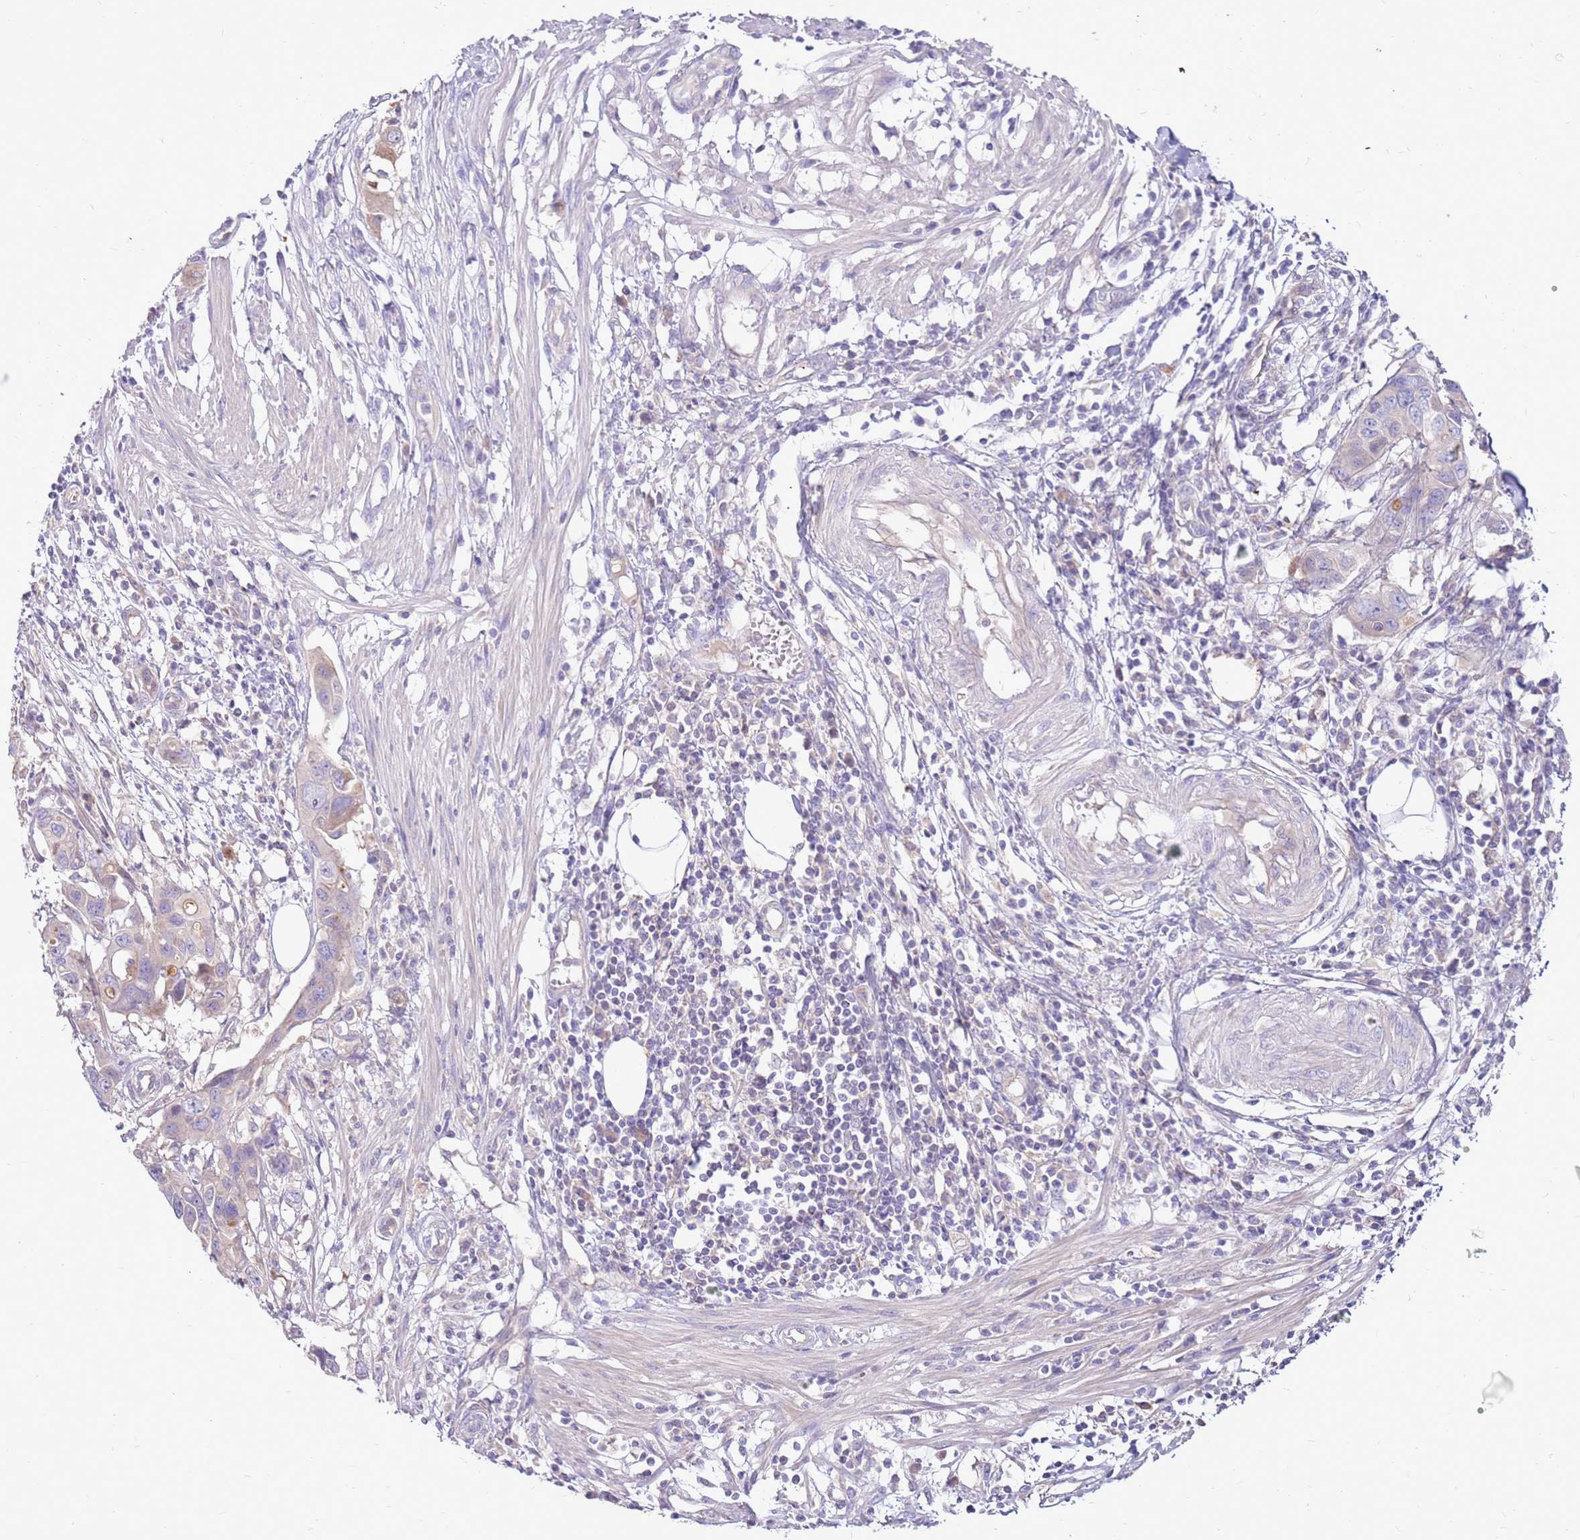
{"staining": {"intensity": "negative", "quantity": "none", "location": "none"}, "tissue": "colorectal cancer", "cell_type": "Tumor cells", "image_type": "cancer", "snomed": [{"axis": "morphology", "description": "Adenocarcinoma, NOS"}, {"axis": "topography", "description": "Colon"}], "caption": "Immunohistochemistry (IHC) micrograph of neoplastic tissue: colorectal cancer (adenocarcinoma) stained with DAB displays no significant protein staining in tumor cells.", "gene": "SLC44A4", "patient": {"sex": "male", "age": 77}}